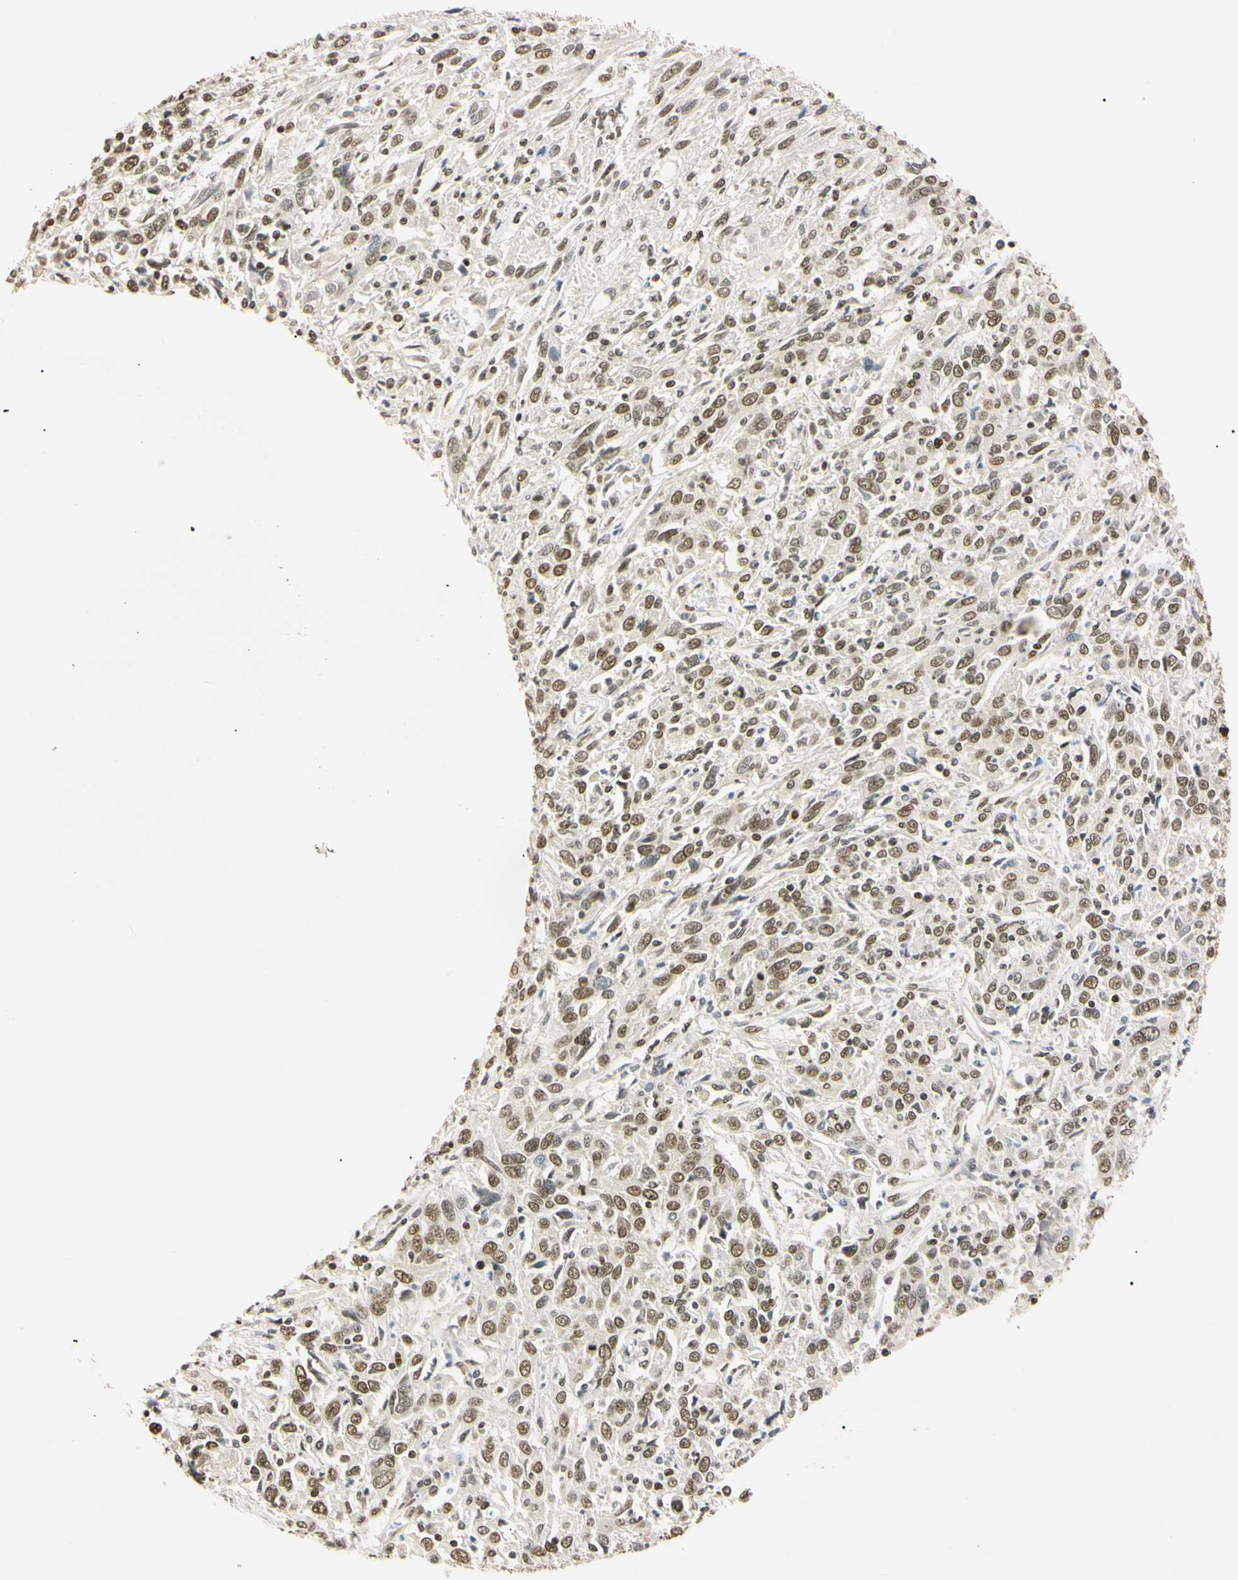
{"staining": {"intensity": "moderate", "quantity": ">75%", "location": "nuclear"}, "tissue": "cervical cancer", "cell_type": "Tumor cells", "image_type": "cancer", "snomed": [{"axis": "morphology", "description": "Squamous cell carcinoma, NOS"}, {"axis": "topography", "description": "Cervix"}], "caption": "Immunohistochemical staining of cervical cancer displays medium levels of moderate nuclear protein expression in about >75% of tumor cells.", "gene": "SMARCA5", "patient": {"sex": "female", "age": 46}}